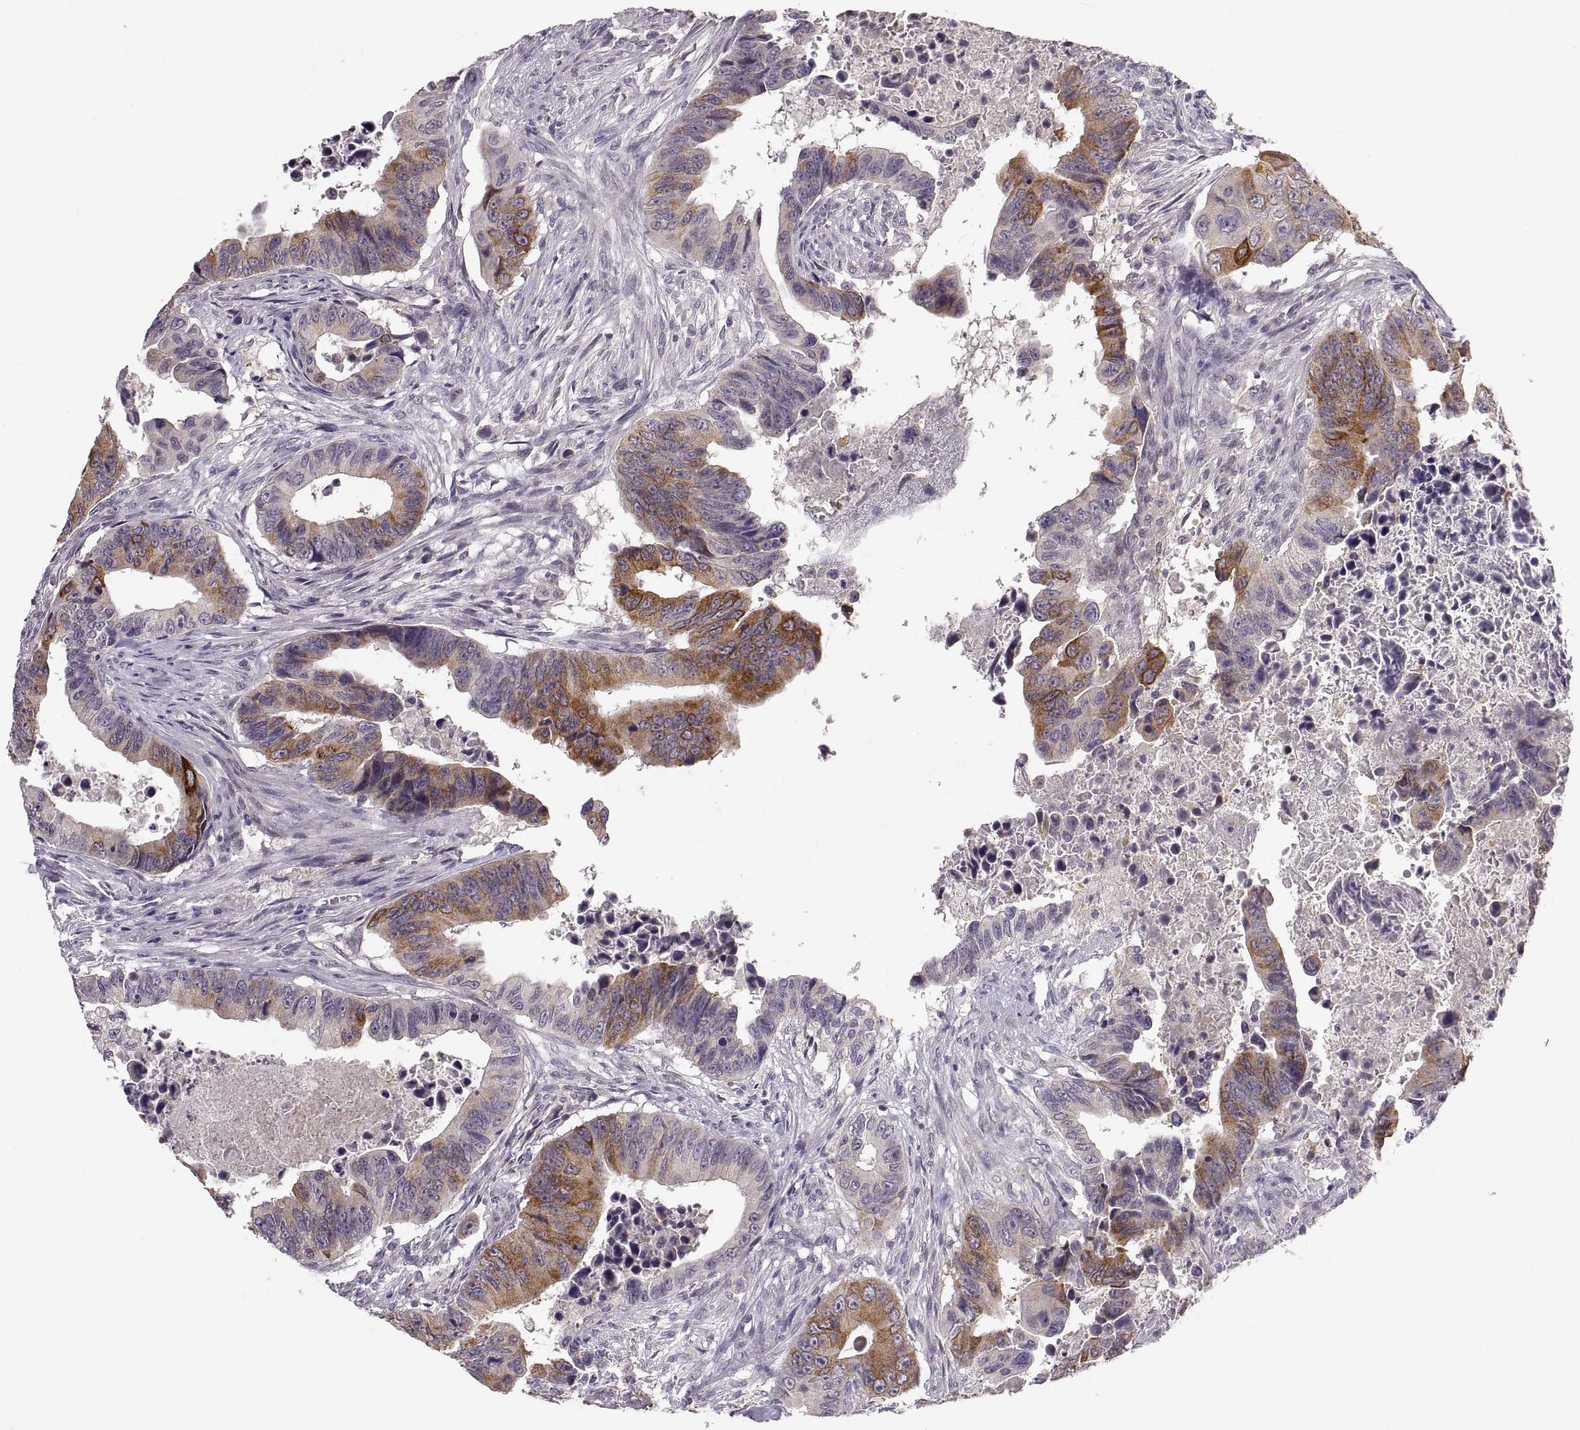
{"staining": {"intensity": "strong", "quantity": "25%-75%", "location": "cytoplasmic/membranous"}, "tissue": "colorectal cancer", "cell_type": "Tumor cells", "image_type": "cancer", "snomed": [{"axis": "morphology", "description": "Adenocarcinoma, NOS"}, {"axis": "topography", "description": "Colon"}], "caption": "Strong cytoplasmic/membranous protein positivity is appreciated in approximately 25%-75% of tumor cells in colorectal cancer.", "gene": "HMGCR", "patient": {"sex": "female", "age": 87}}